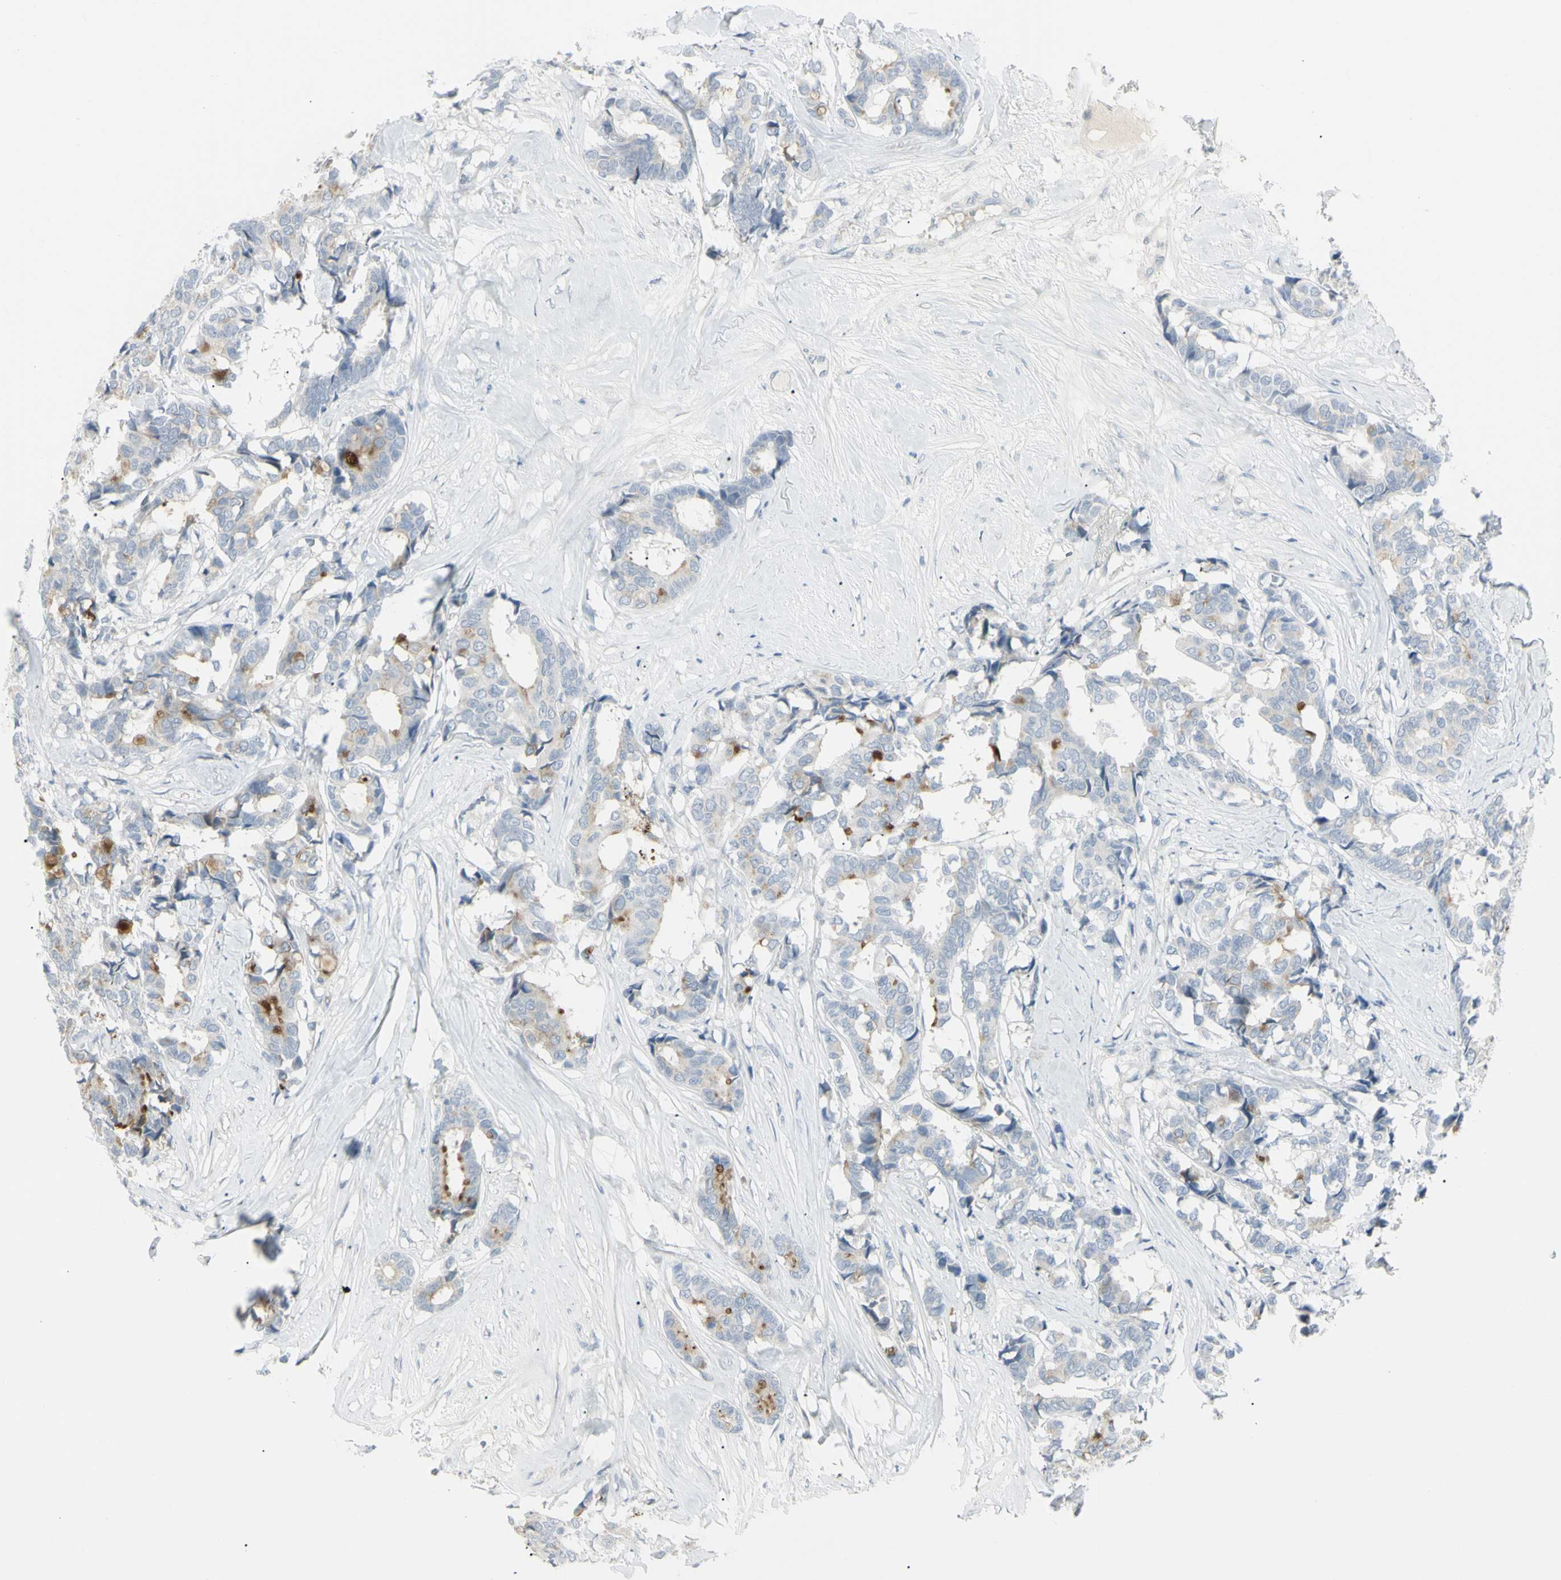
{"staining": {"intensity": "moderate", "quantity": "<25%", "location": "cytoplasmic/membranous"}, "tissue": "breast cancer", "cell_type": "Tumor cells", "image_type": "cancer", "snomed": [{"axis": "morphology", "description": "Duct carcinoma"}, {"axis": "topography", "description": "Breast"}], "caption": "A brown stain labels moderate cytoplasmic/membranous staining of a protein in breast invasive ductal carcinoma tumor cells.", "gene": "PIP", "patient": {"sex": "female", "age": 87}}